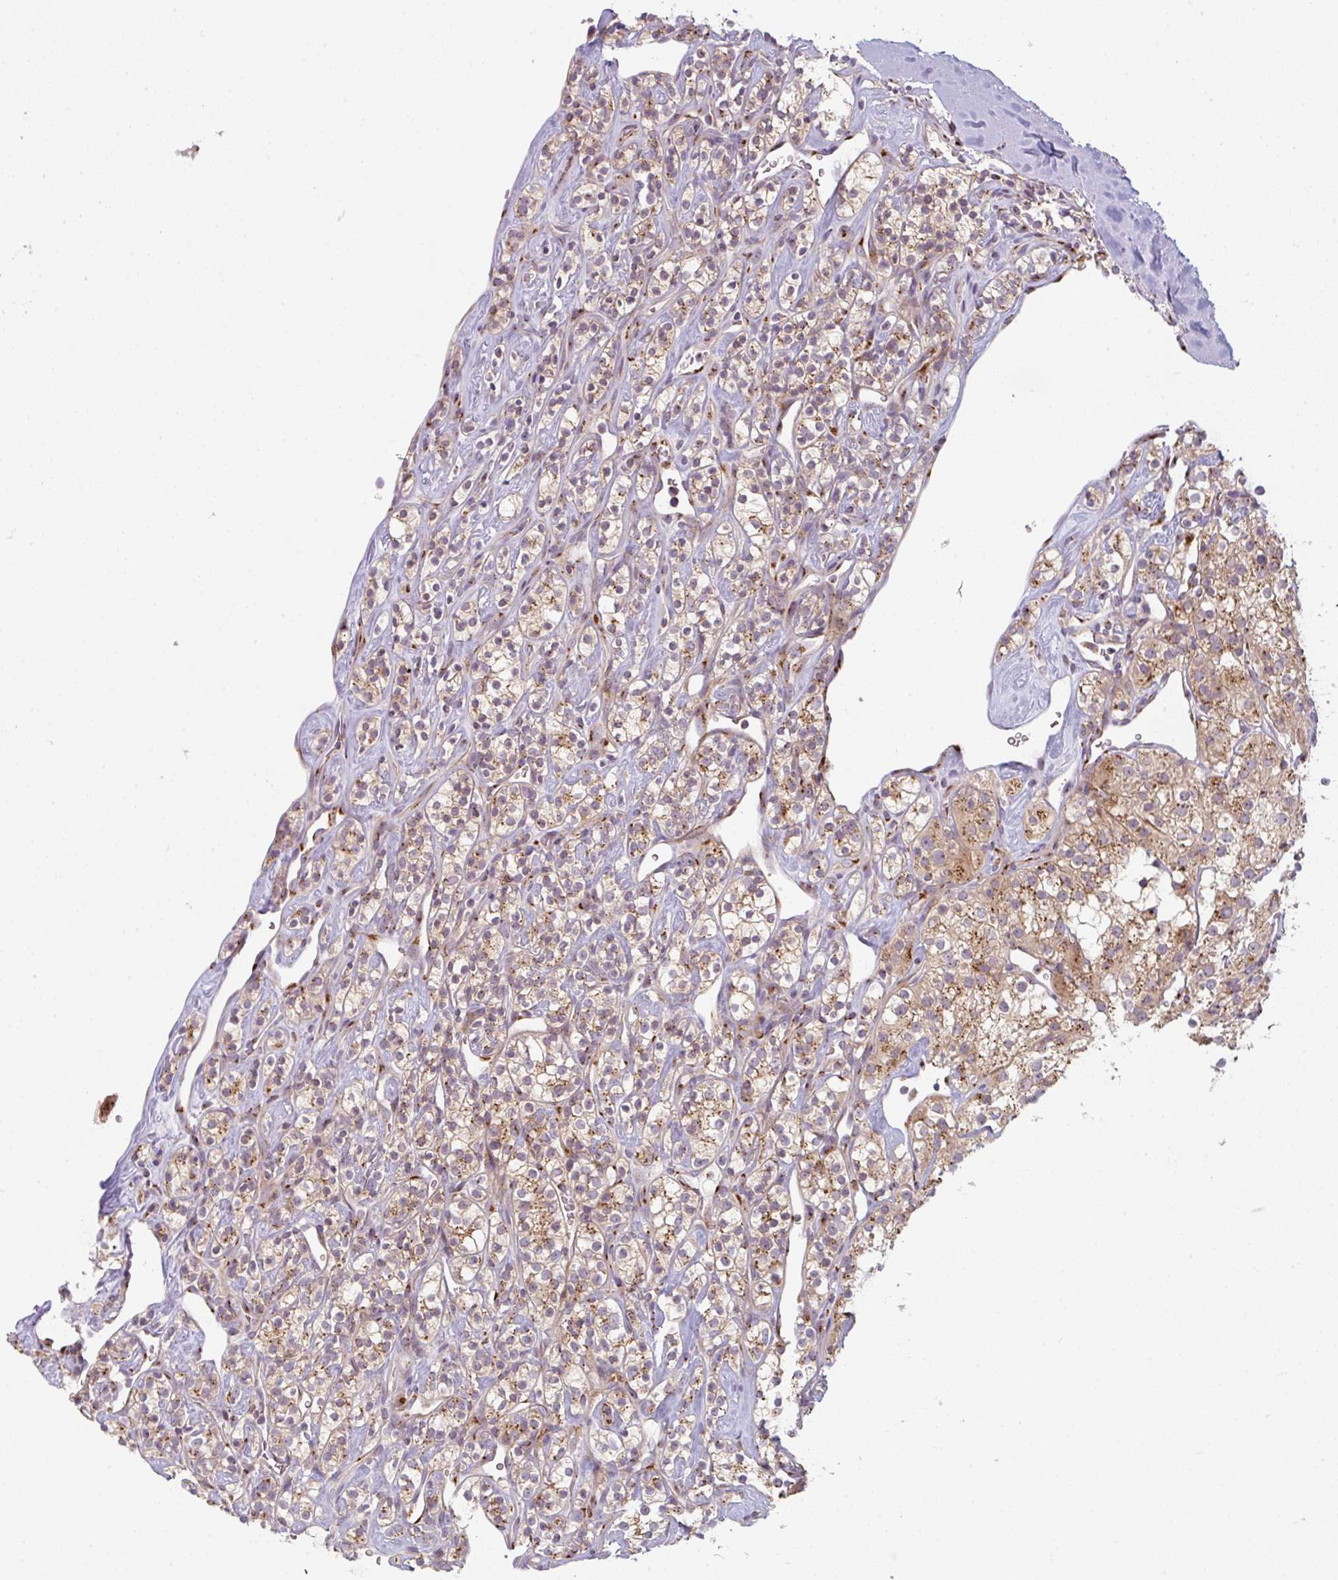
{"staining": {"intensity": "moderate", "quantity": ">75%", "location": "cytoplasmic/membranous"}, "tissue": "renal cancer", "cell_type": "Tumor cells", "image_type": "cancer", "snomed": [{"axis": "morphology", "description": "Adenocarcinoma, NOS"}, {"axis": "topography", "description": "Kidney"}], "caption": "This is a micrograph of immunohistochemistry staining of renal cancer (adenocarcinoma), which shows moderate expression in the cytoplasmic/membranous of tumor cells.", "gene": "GVQW3", "patient": {"sex": "male", "age": 77}}